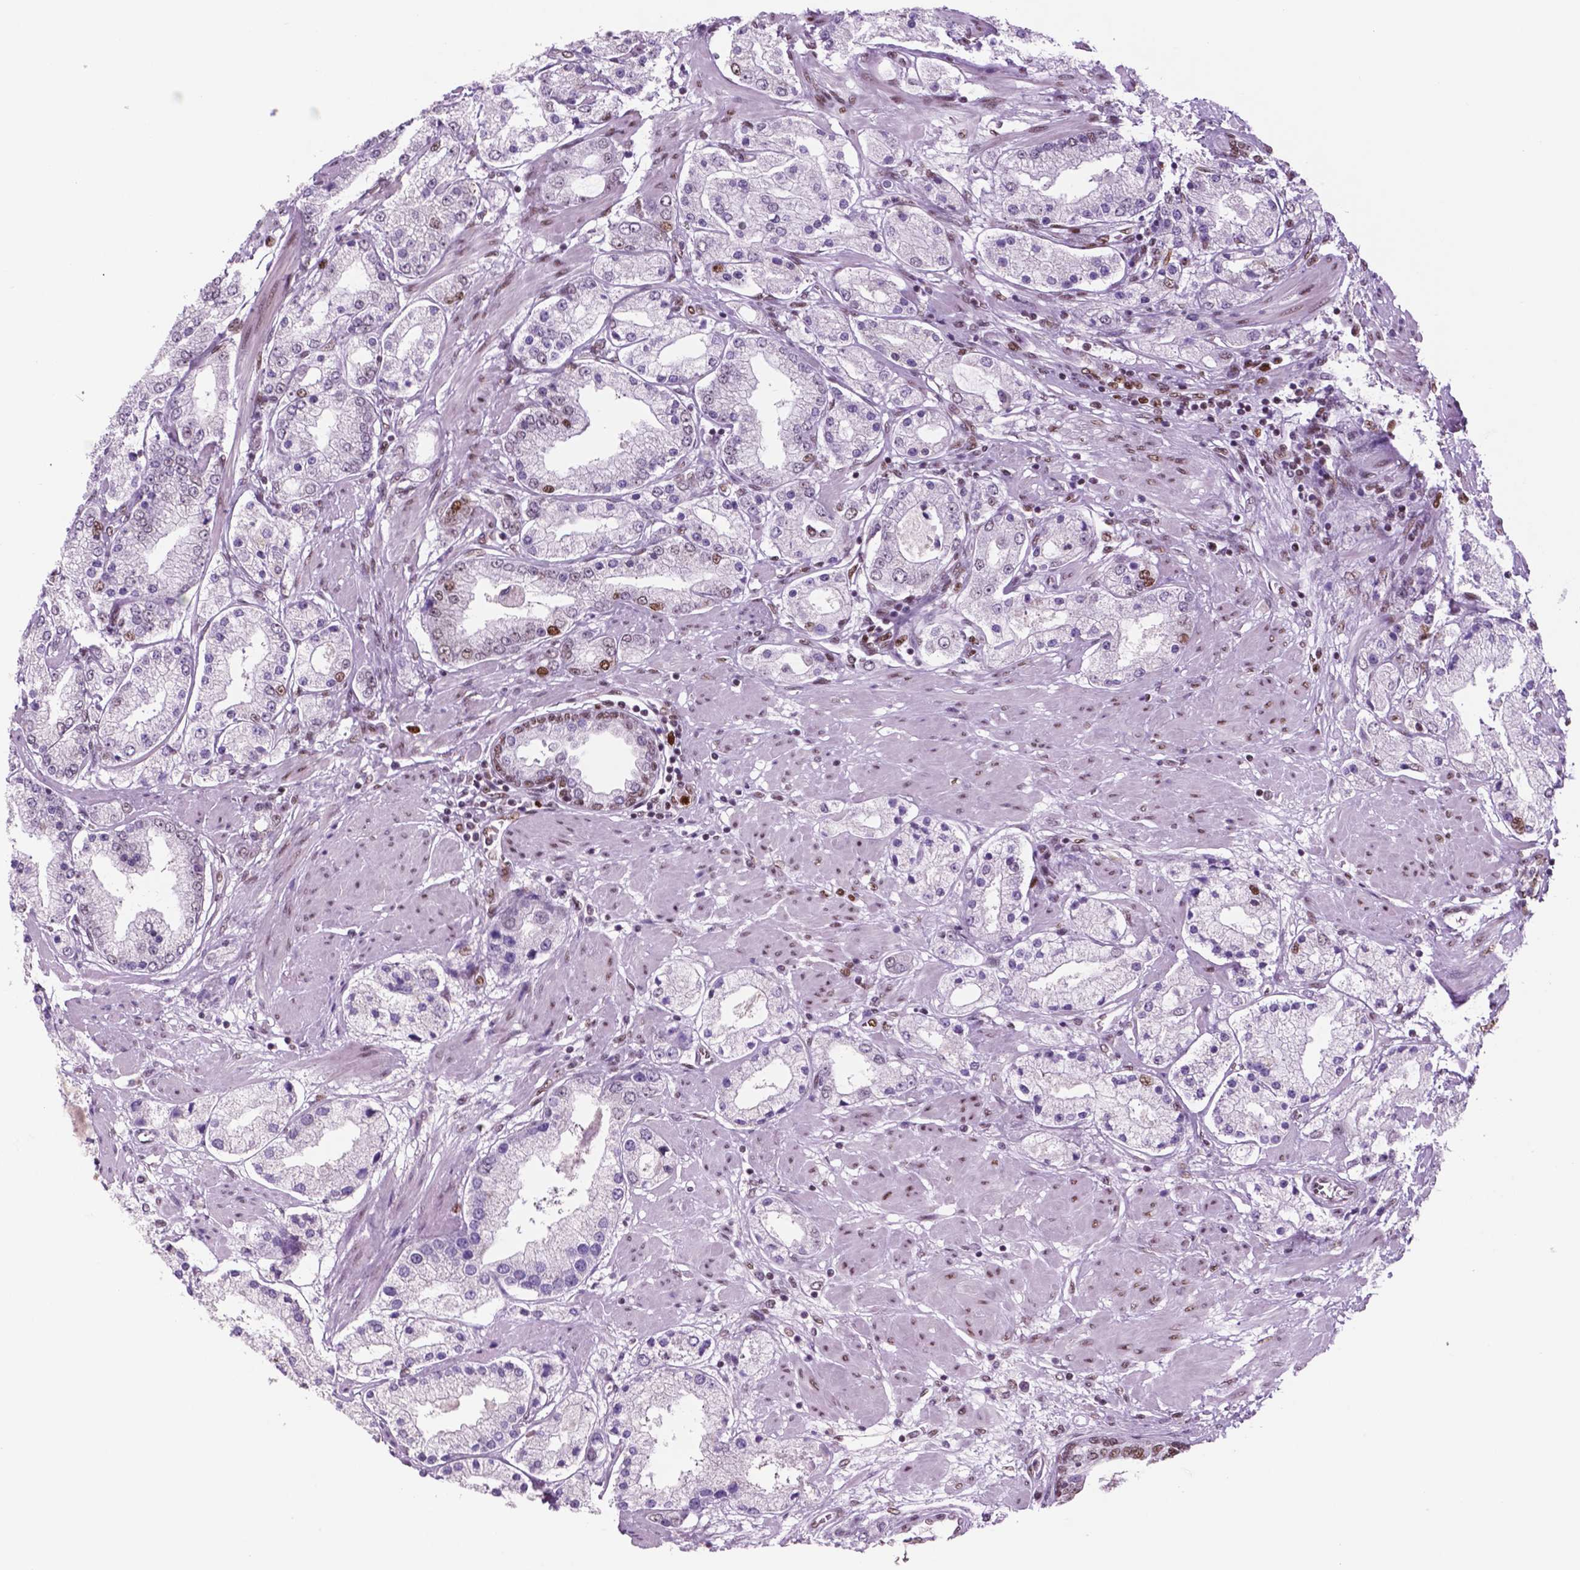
{"staining": {"intensity": "negative", "quantity": "none", "location": "none"}, "tissue": "prostate cancer", "cell_type": "Tumor cells", "image_type": "cancer", "snomed": [{"axis": "morphology", "description": "Adenocarcinoma, High grade"}, {"axis": "topography", "description": "Prostate"}], "caption": "Histopathology image shows no protein staining in tumor cells of prostate cancer tissue.", "gene": "MSH6", "patient": {"sex": "male", "age": 67}}